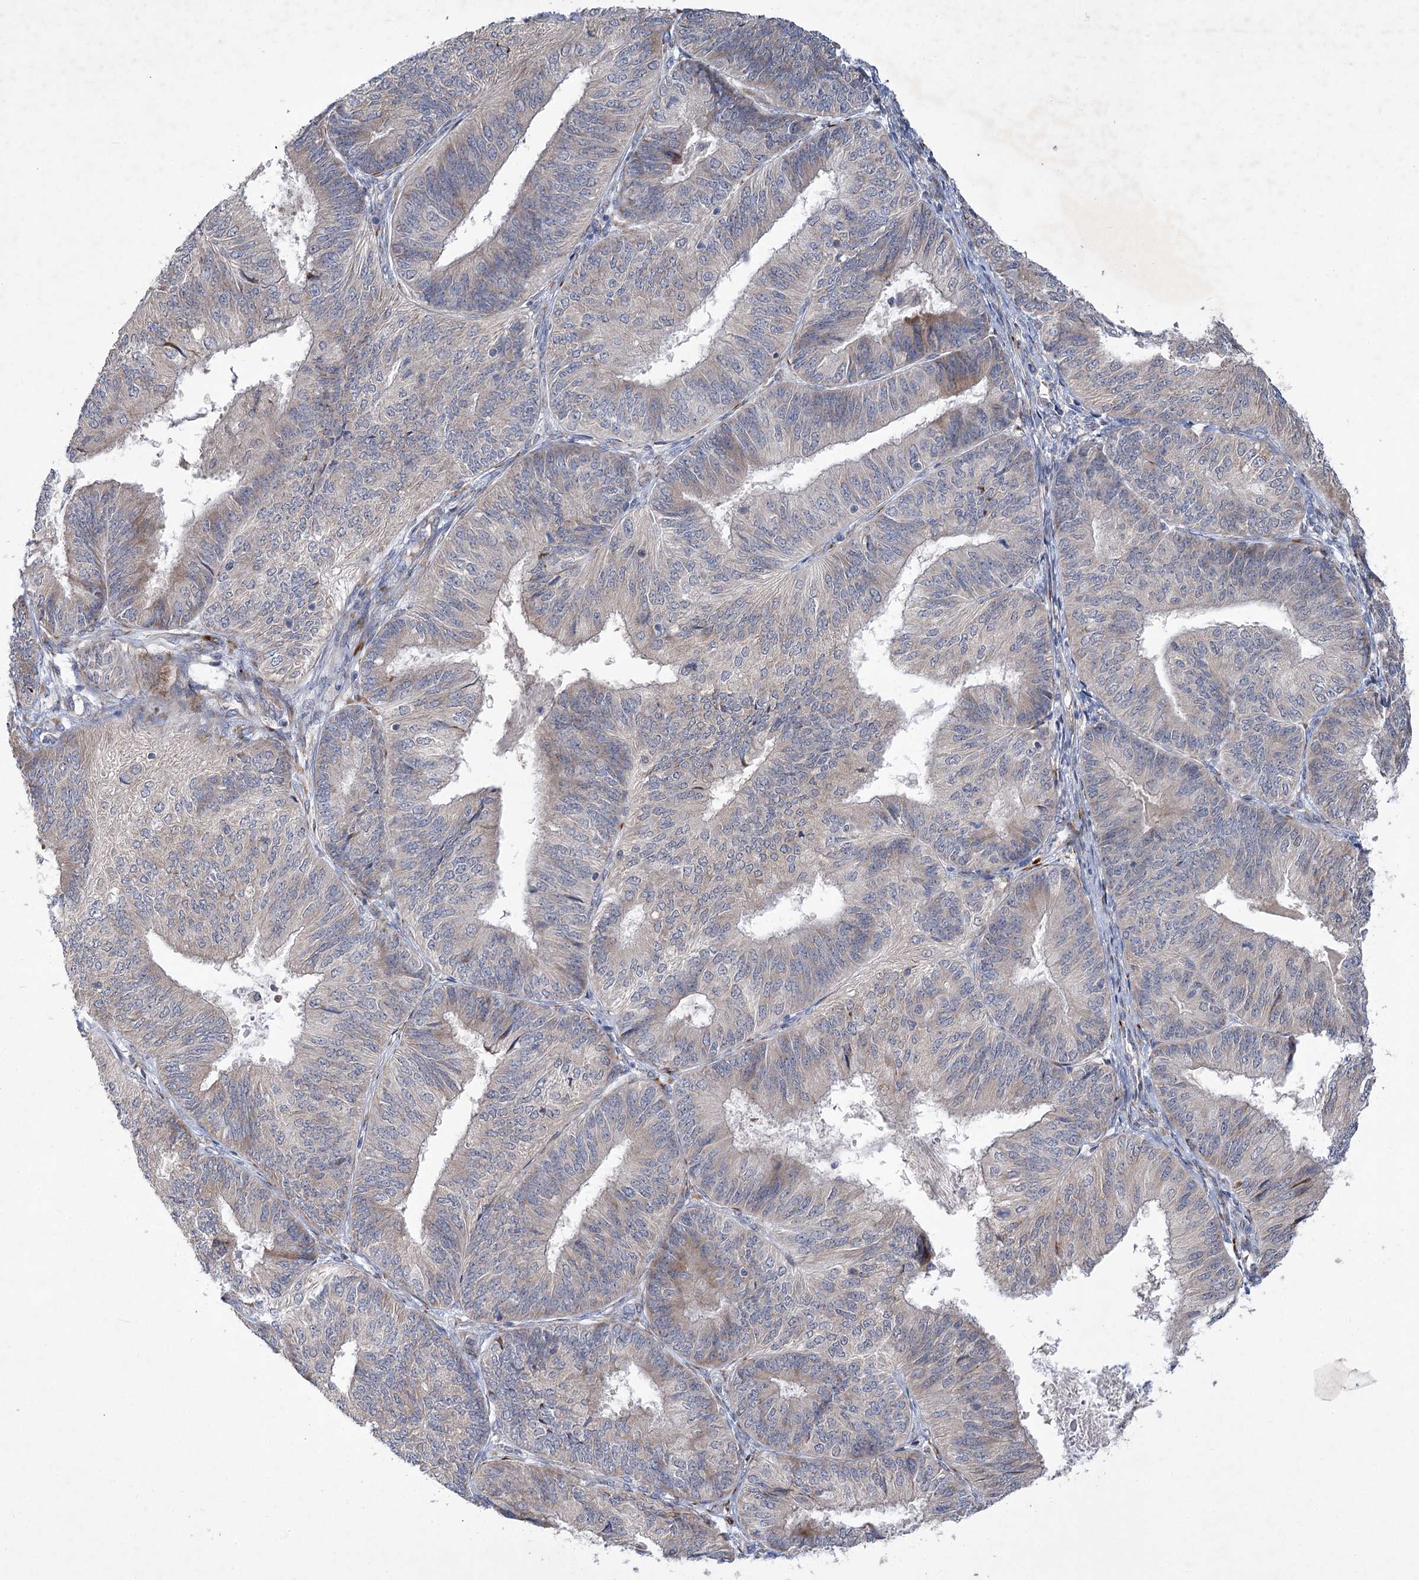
{"staining": {"intensity": "weak", "quantity": "<25%", "location": "cytoplasmic/membranous"}, "tissue": "endometrial cancer", "cell_type": "Tumor cells", "image_type": "cancer", "snomed": [{"axis": "morphology", "description": "Adenocarcinoma, NOS"}, {"axis": "topography", "description": "Endometrium"}], "caption": "This is an IHC histopathology image of human adenocarcinoma (endometrial). There is no staining in tumor cells.", "gene": "GCNT4", "patient": {"sex": "female", "age": 58}}